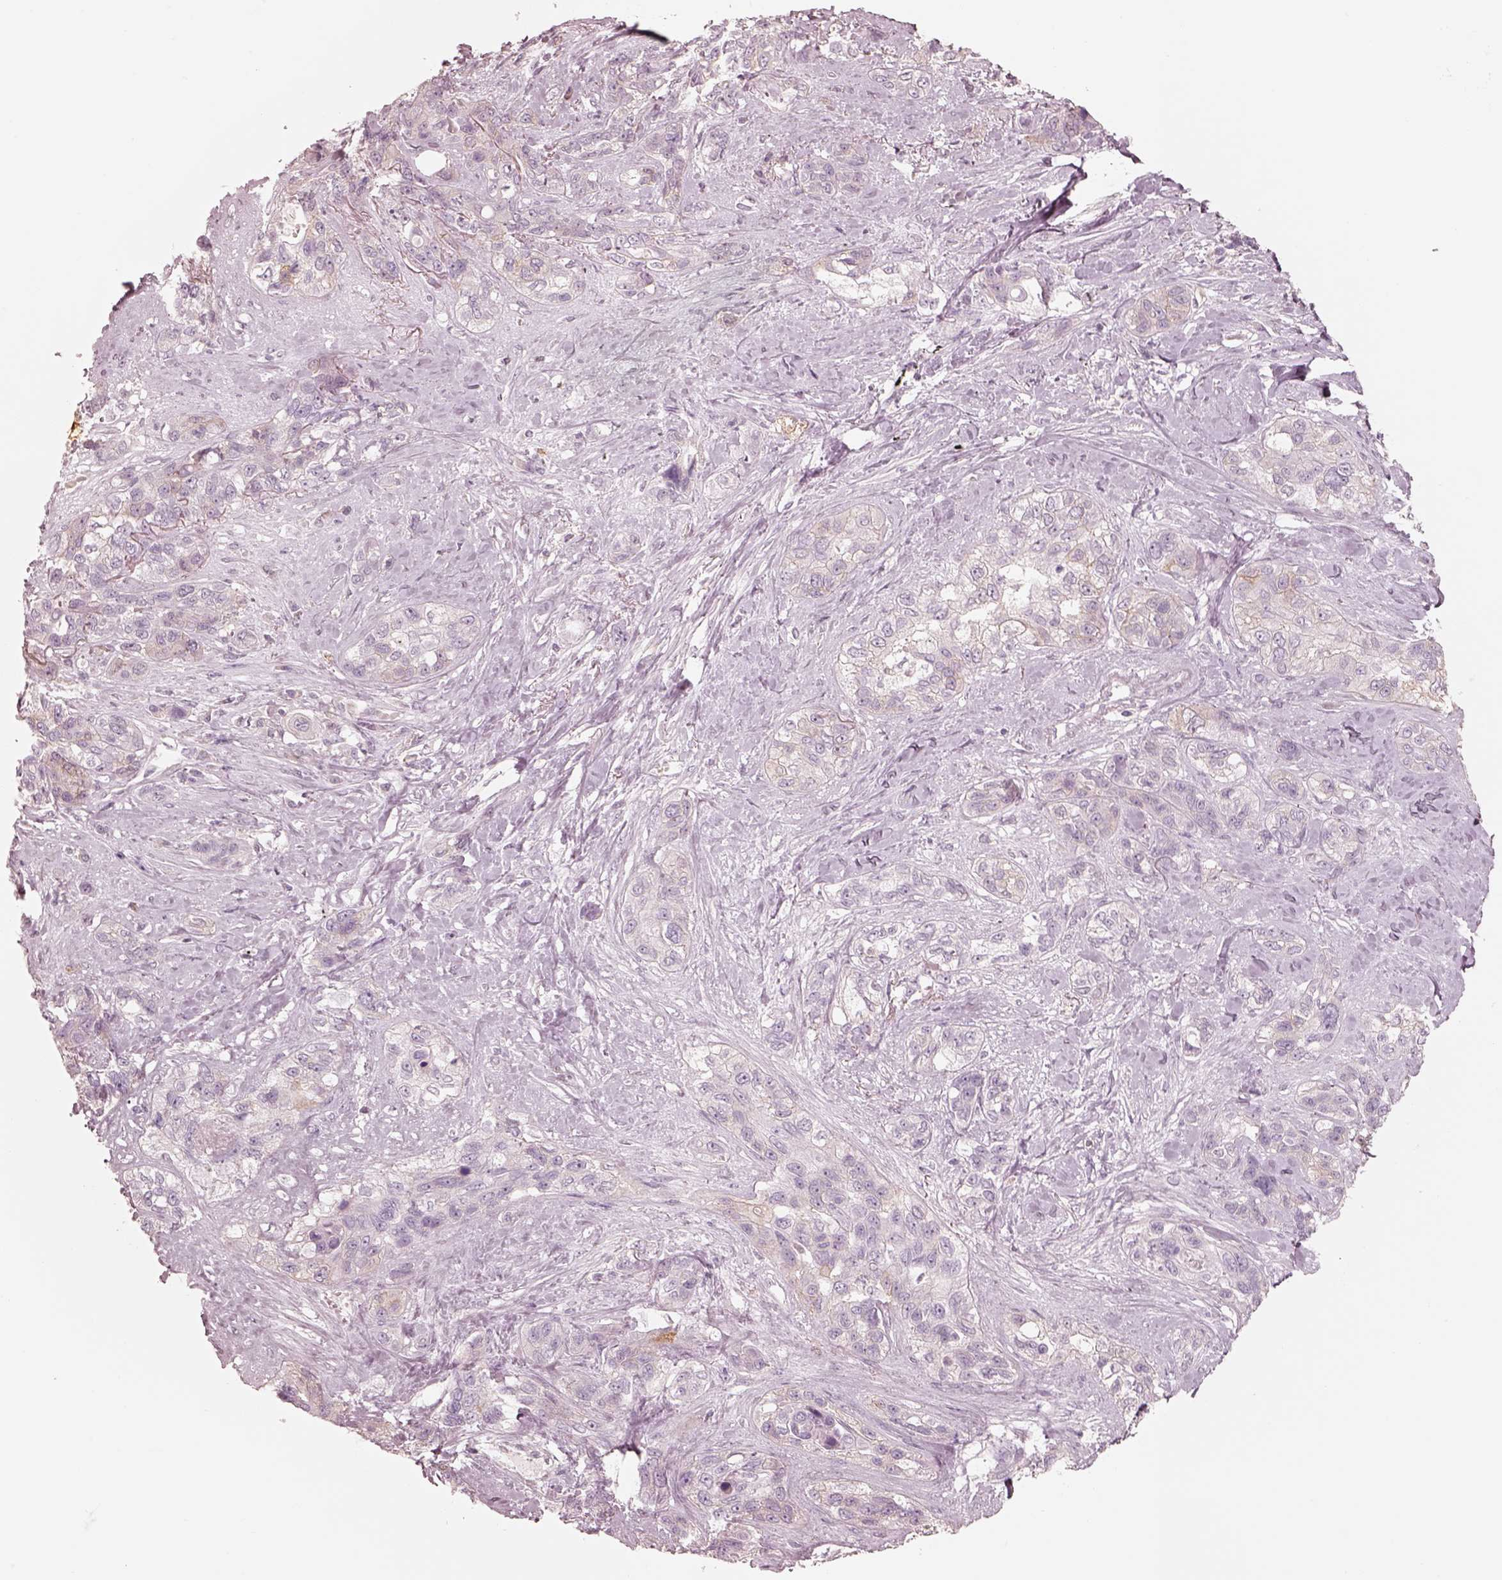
{"staining": {"intensity": "negative", "quantity": "none", "location": "none"}, "tissue": "lung cancer", "cell_type": "Tumor cells", "image_type": "cancer", "snomed": [{"axis": "morphology", "description": "Squamous cell carcinoma, NOS"}, {"axis": "topography", "description": "Lung"}], "caption": "Immunohistochemistry of lung cancer (squamous cell carcinoma) displays no positivity in tumor cells.", "gene": "GPRIN1", "patient": {"sex": "female", "age": 70}}